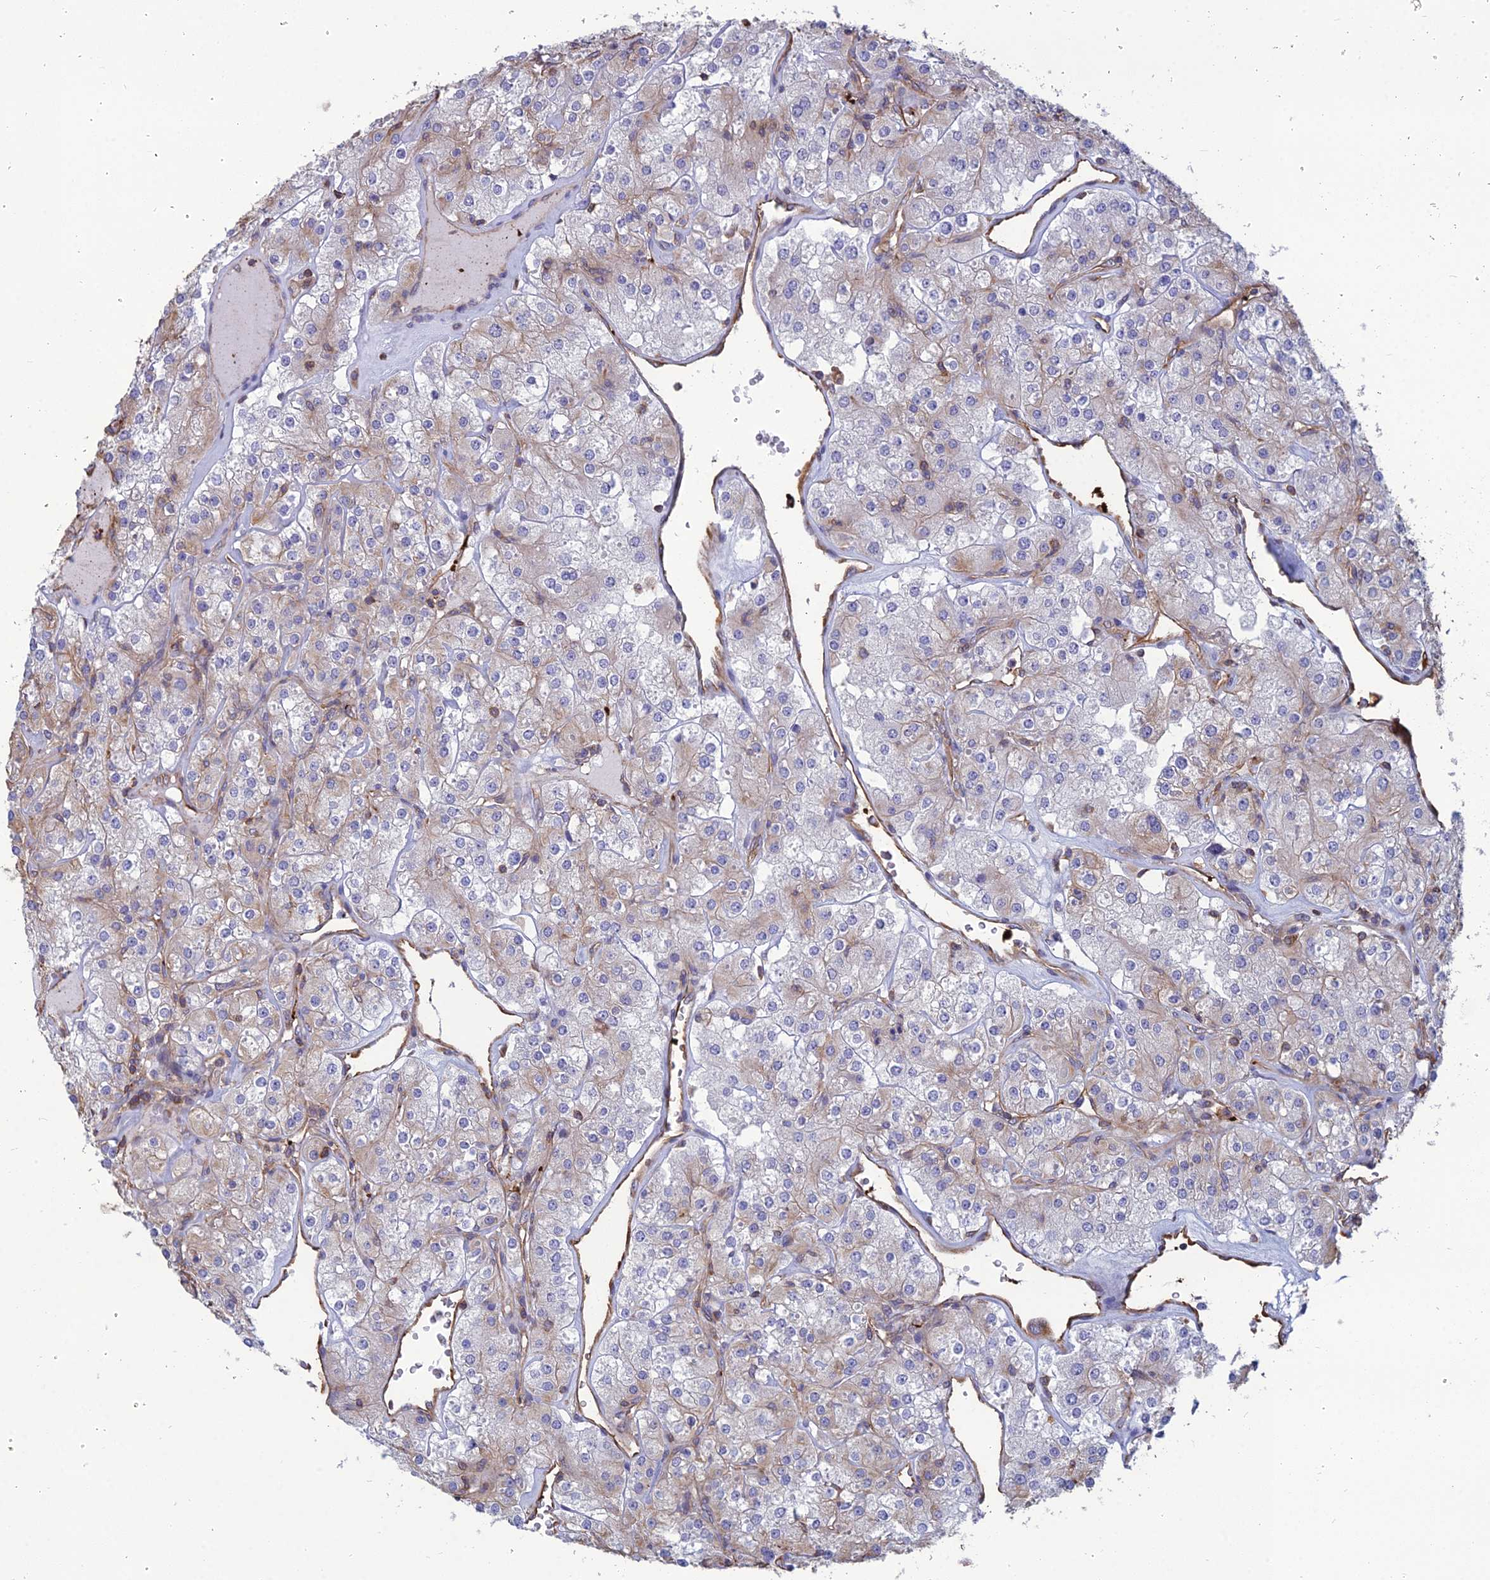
{"staining": {"intensity": "moderate", "quantity": "25%-75%", "location": "cytoplasmic/membranous"}, "tissue": "renal cancer", "cell_type": "Tumor cells", "image_type": "cancer", "snomed": [{"axis": "morphology", "description": "Adenocarcinoma, NOS"}, {"axis": "topography", "description": "Kidney"}], "caption": "High-power microscopy captured an immunohistochemistry micrograph of renal cancer (adenocarcinoma), revealing moderate cytoplasmic/membranous staining in about 25%-75% of tumor cells.", "gene": "PSMD11", "patient": {"sex": "male", "age": 77}}